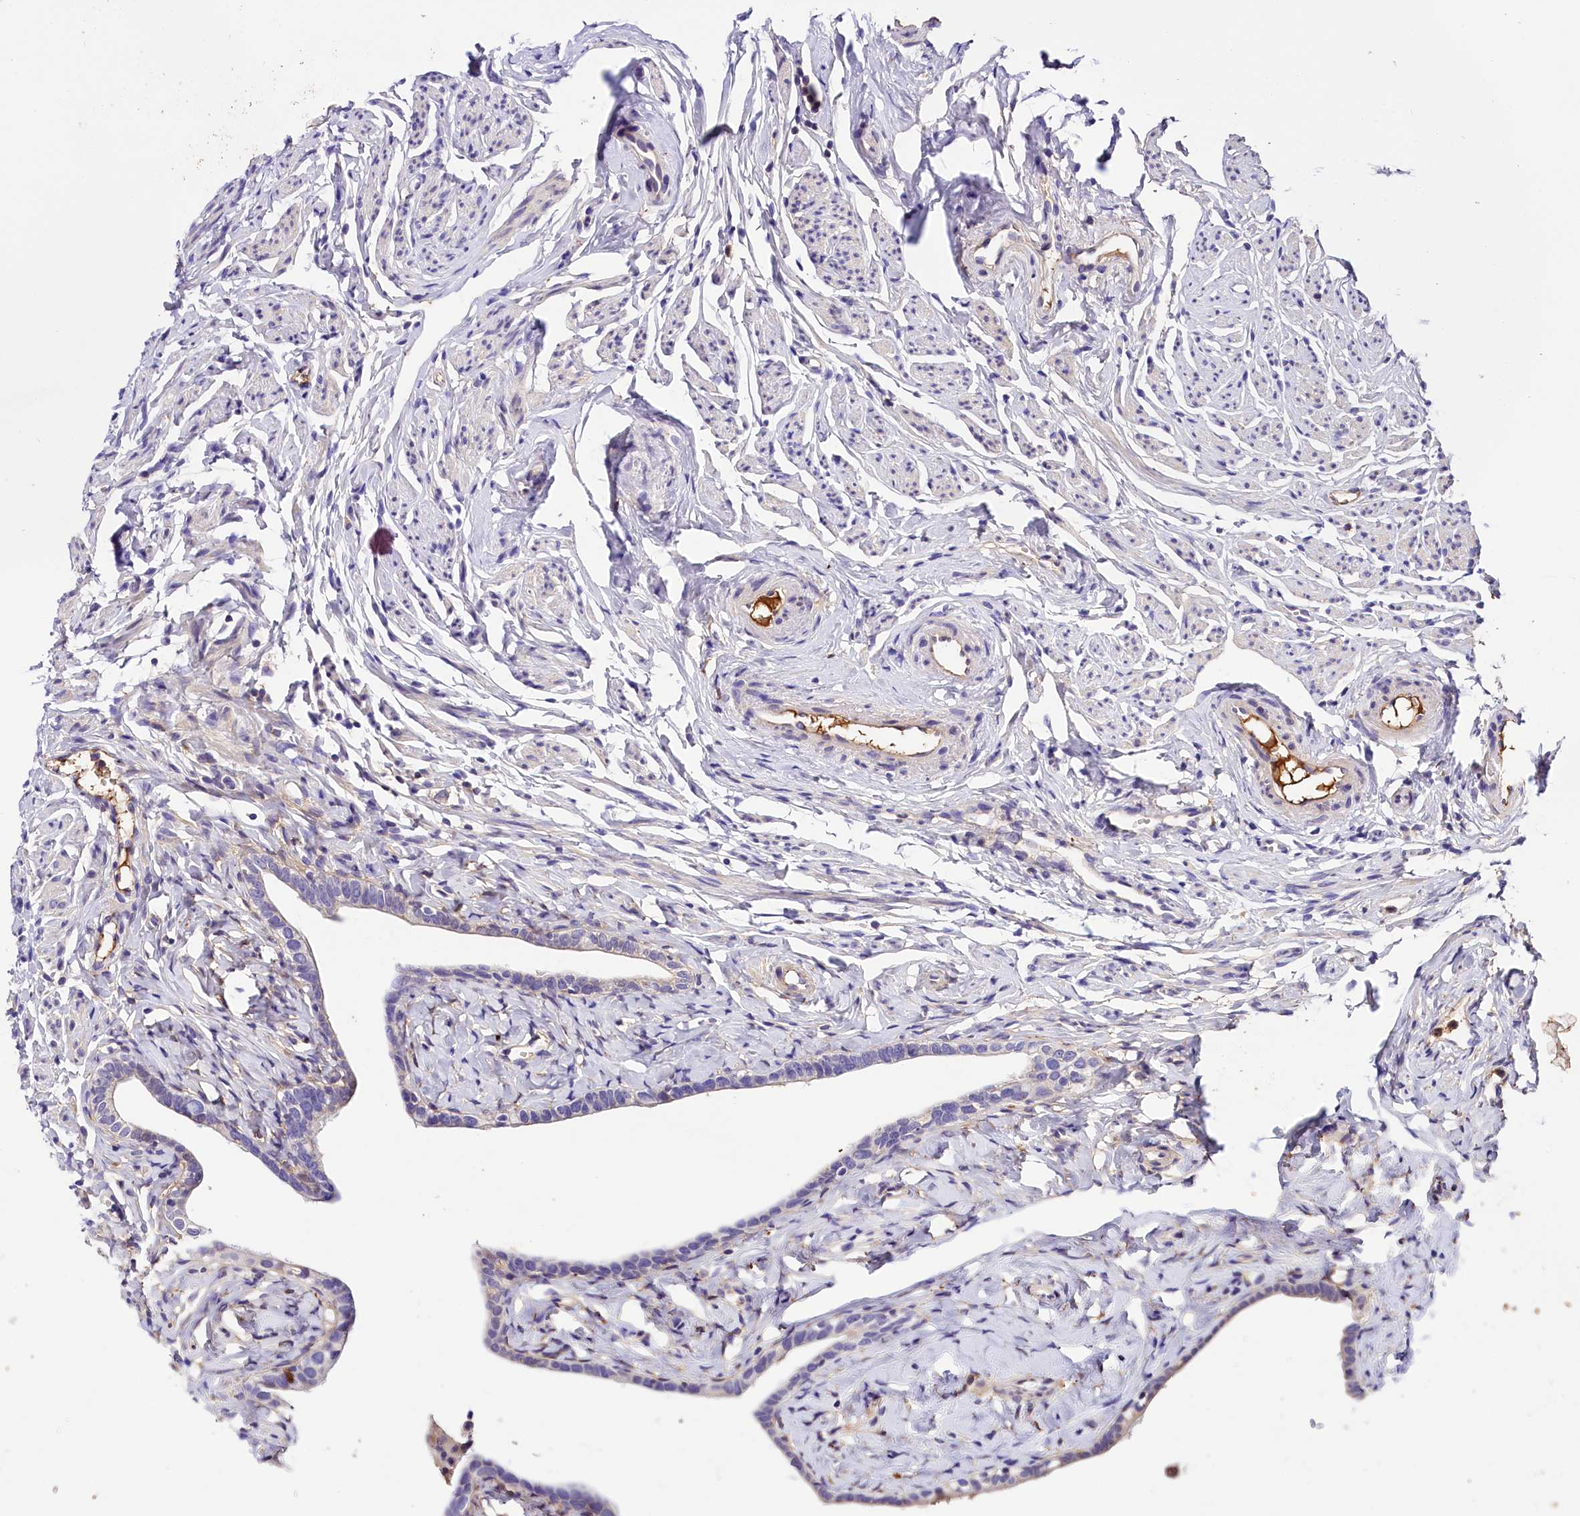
{"staining": {"intensity": "negative", "quantity": "none", "location": "none"}, "tissue": "fallopian tube", "cell_type": "Glandular cells", "image_type": "normal", "snomed": [{"axis": "morphology", "description": "Normal tissue, NOS"}, {"axis": "topography", "description": "Fallopian tube"}], "caption": "Protein analysis of benign fallopian tube displays no significant staining in glandular cells. The staining was performed using DAB to visualize the protein expression in brown, while the nuclei were stained in blue with hematoxylin (Magnification: 20x).", "gene": "ARMC6", "patient": {"sex": "female", "age": 66}}